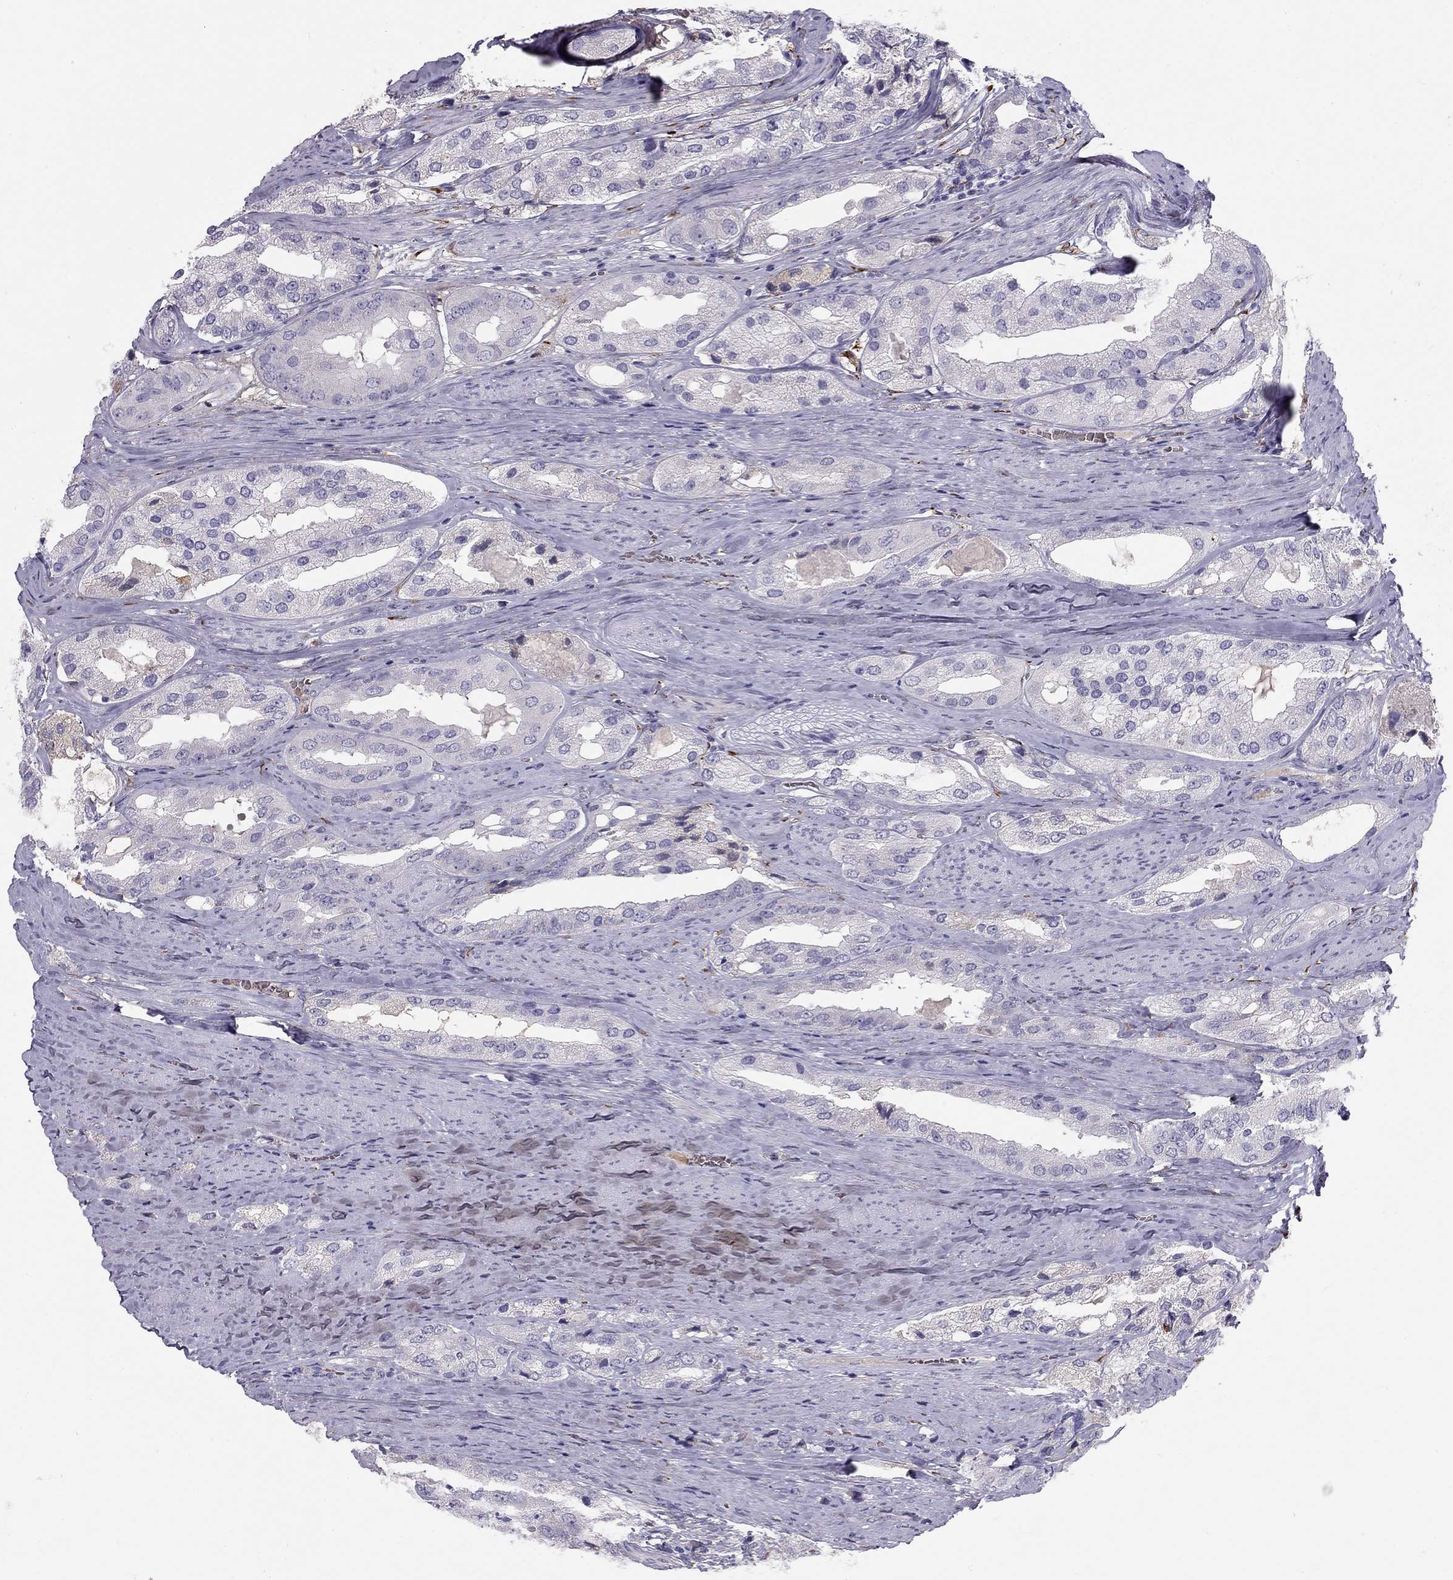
{"staining": {"intensity": "negative", "quantity": "none", "location": "none"}, "tissue": "prostate cancer", "cell_type": "Tumor cells", "image_type": "cancer", "snomed": [{"axis": "morphology", "description": "Adenocarcinoma, Low grade"}, {"axis": "topography", "description": "Prostate"}], "caption": "Protein analysis of prostate cancer reveals no significant positivity in tumor cells.", "gene": "RHD", "patient": {"sex": "male", "age": 69}}